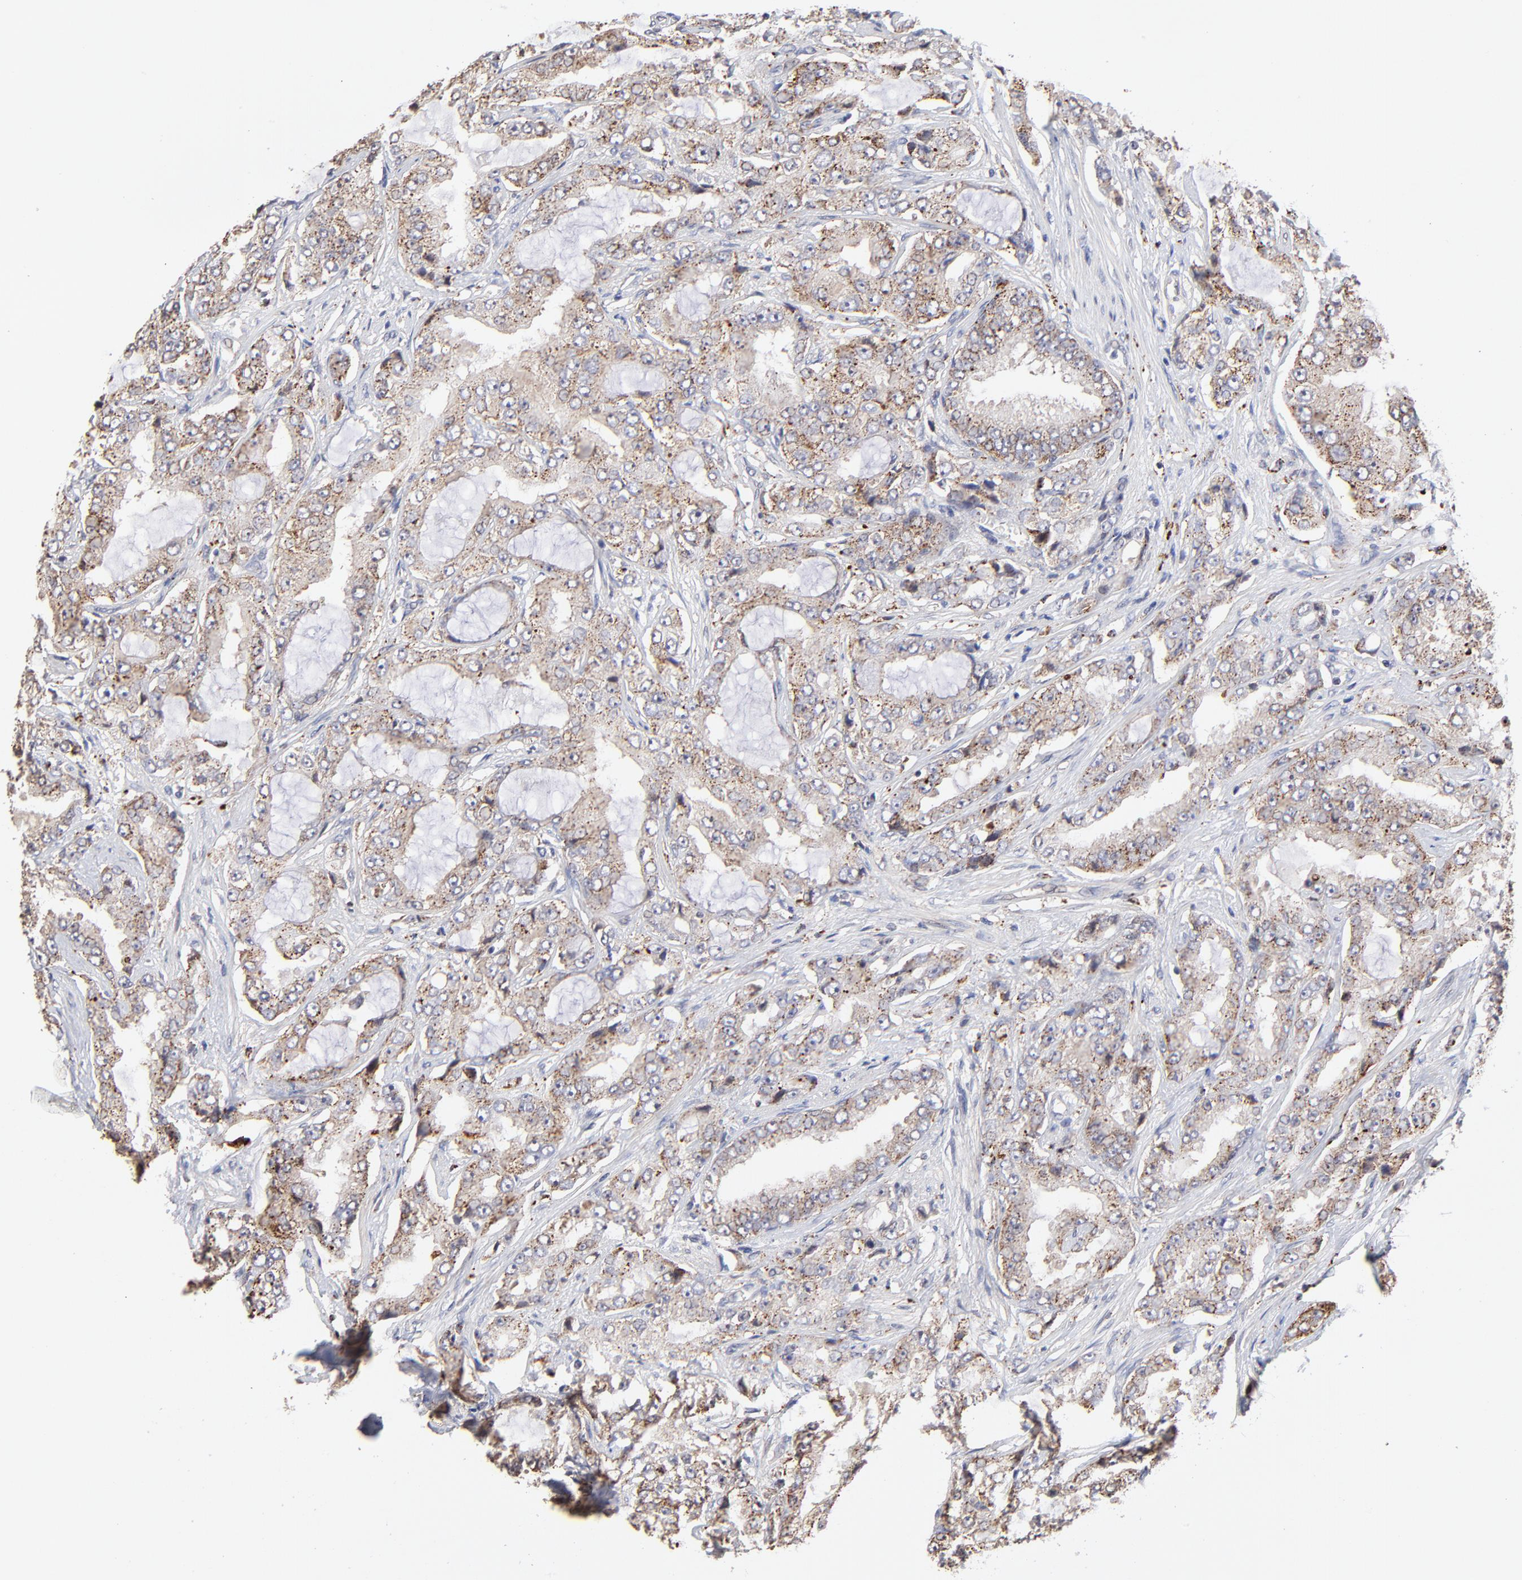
{"staining": {"intensity": "moderate", "quantity": "25%-75%", "location": "cytoplasmic/membranous"}, "tissue": "prostate cancer", "cell_type": "Tumor cells", "image_type": "cancer", "snomed": [{"axis": "morphology", "description": "Adenocarcinoma, High grade"}, {"axis": "topography", "description": "Prostate"}], "caption": "High-grade adenocarcinoma (prostate) stained for a protein shows moderate cytoplasmic/membranous positivity in tumor cells.", "gene": "PDE4B", "patient": {"sex": "male", "age": 73}}